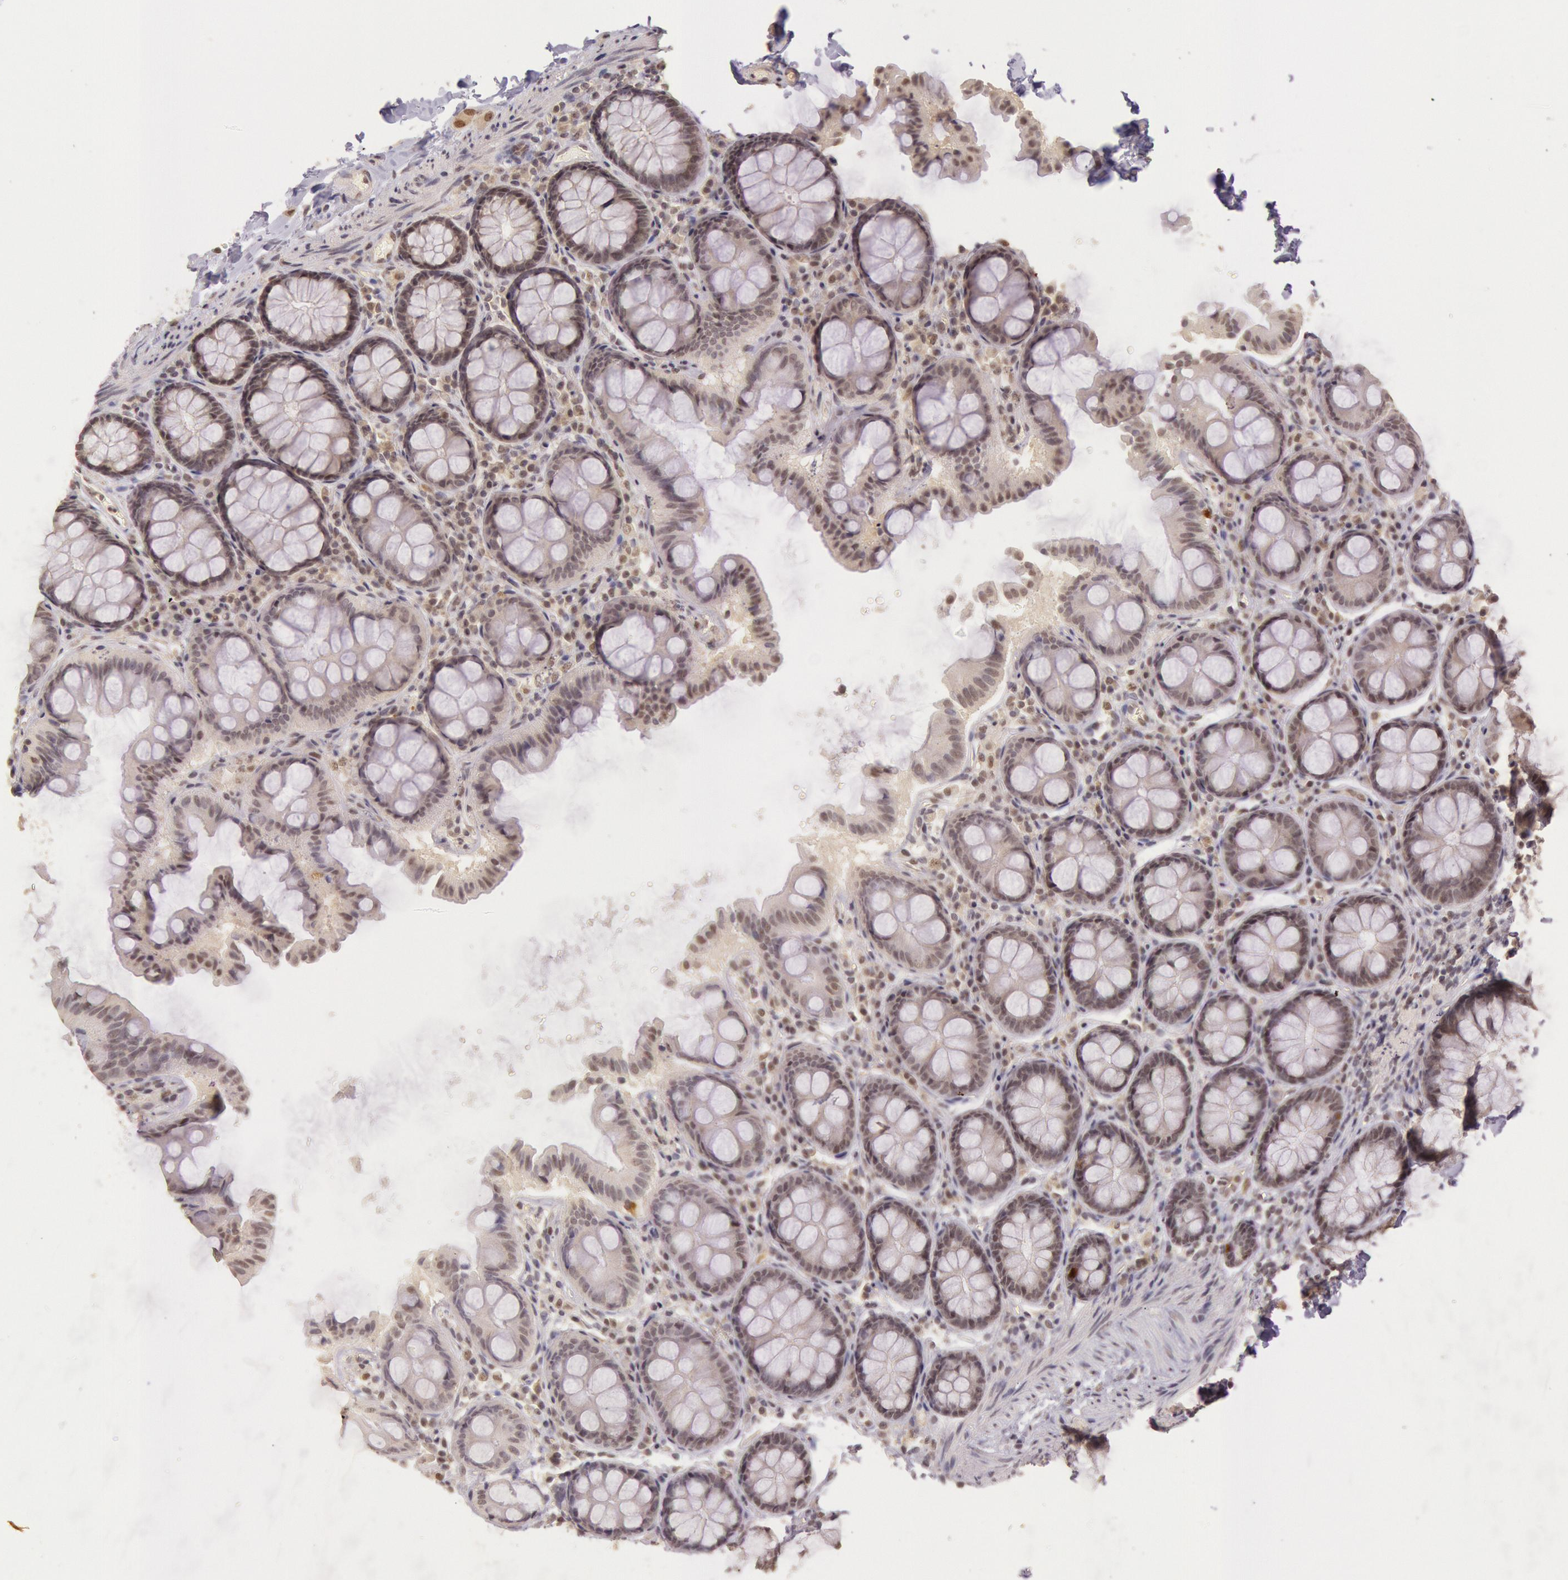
{"staining": {"intensity": "weak", "quantity": "25%-75%", "location": "nuclear"}, "tissue": "colon", "cell_type": "Endothelial cells", "image_type": "normal", "snomed": [{"axis": "morphology", "description": "Normal tissue, NOS"}, {"axis": "topography", "description": "Colon"}], "caption": "The histopathology image shows immunohistochemical staining of benign colon. There is weak nuclear positivity is appreciated in about 25%-75% of endothelial cells.", "gene": "RTL10", "patient": {"sex": "female", "age": 61}}